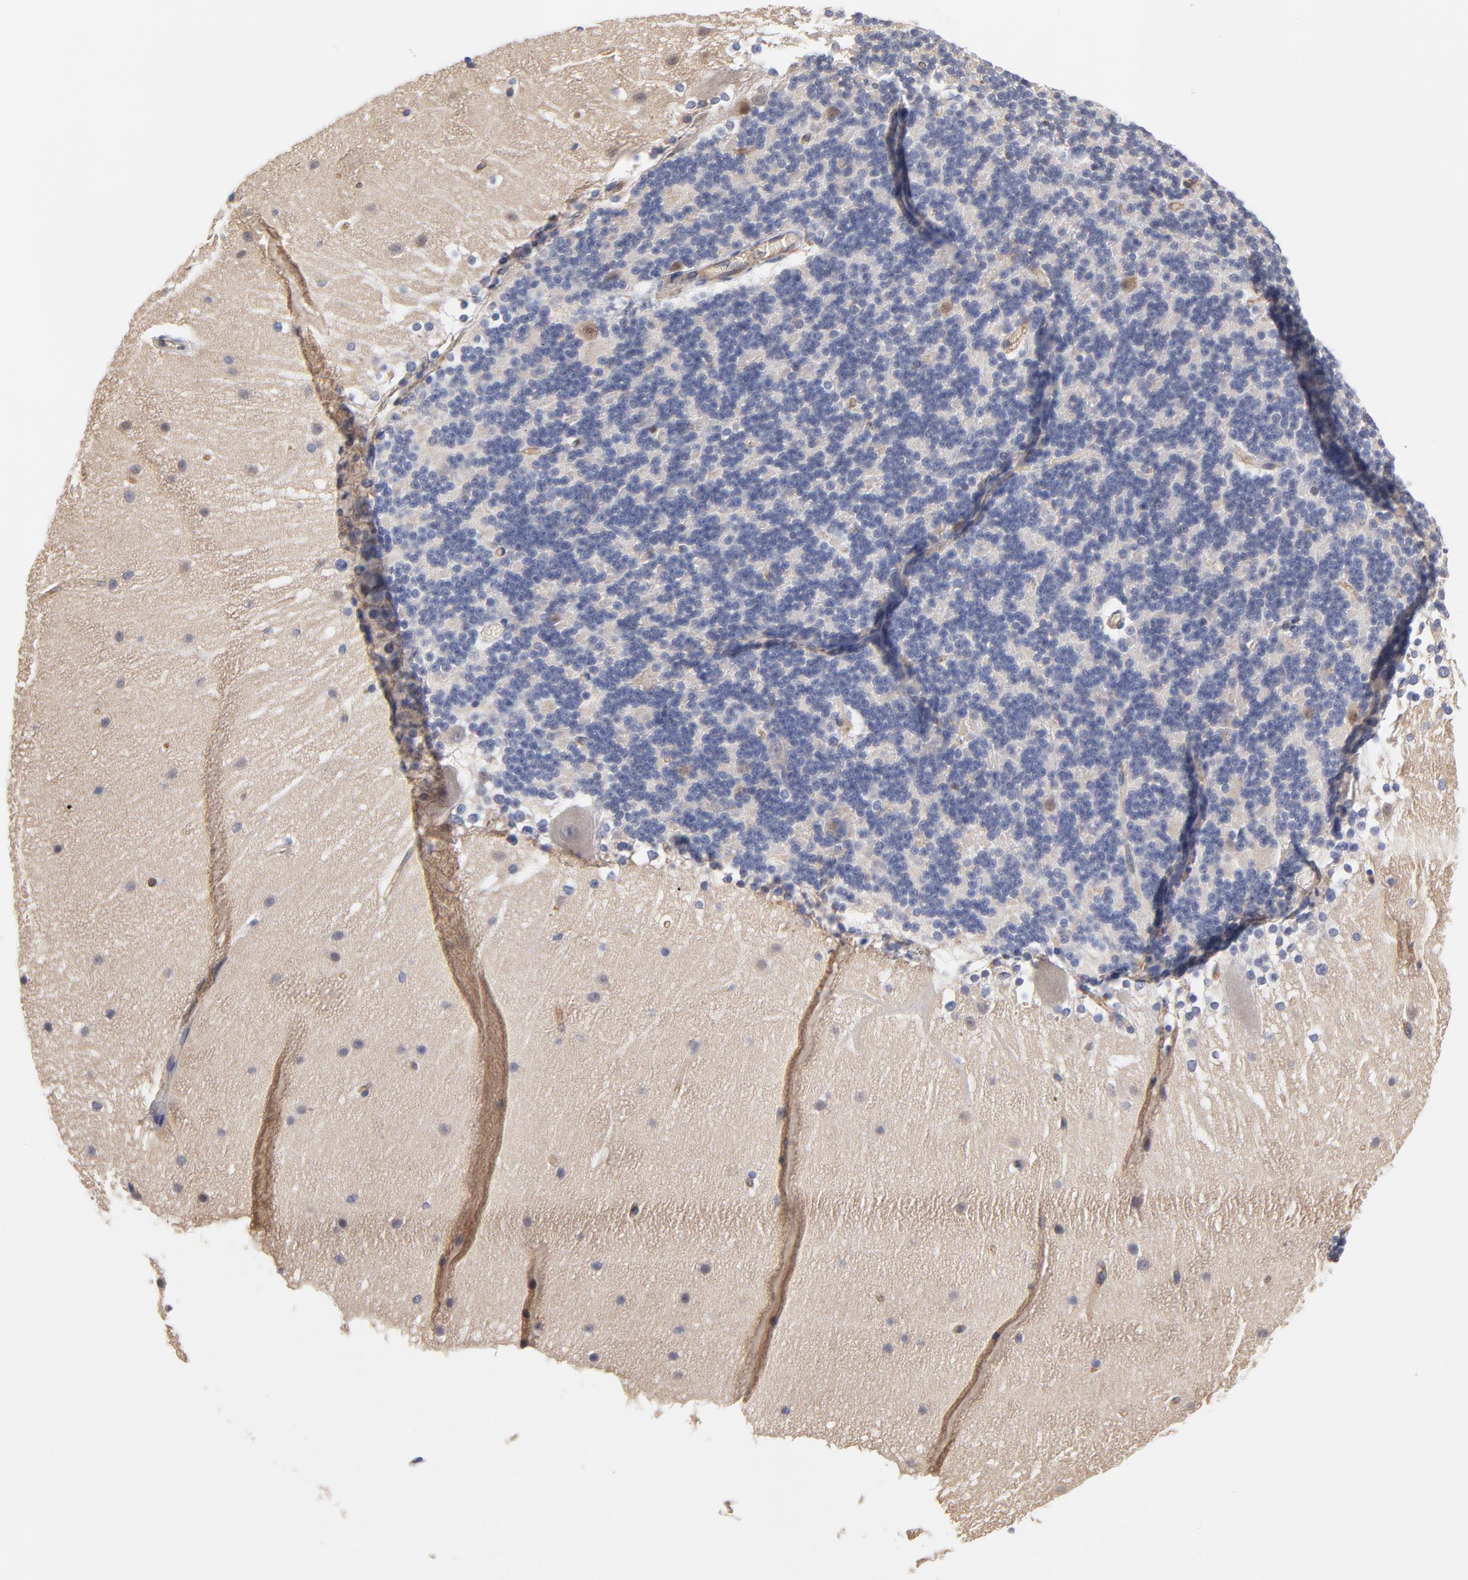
{"staining": {"intensity": "negative", "quantity": "none", "location": "none"}, "tissue": "cerebellum", "cell_type": "Cells in granular layer", "image_type": "normal", "snomed": [{"axis": "morphology", "description": "Normal tissue, NOS"}, {"axis": "topography", "description": "Cerebellum"}], "caption": "This is an immunohistochemistry histopathology image of benign human cerebellum. There is no expression in cells in granular layer.", "gene": "FBXL2", "patient": {"sex": "female", "age": 19}}